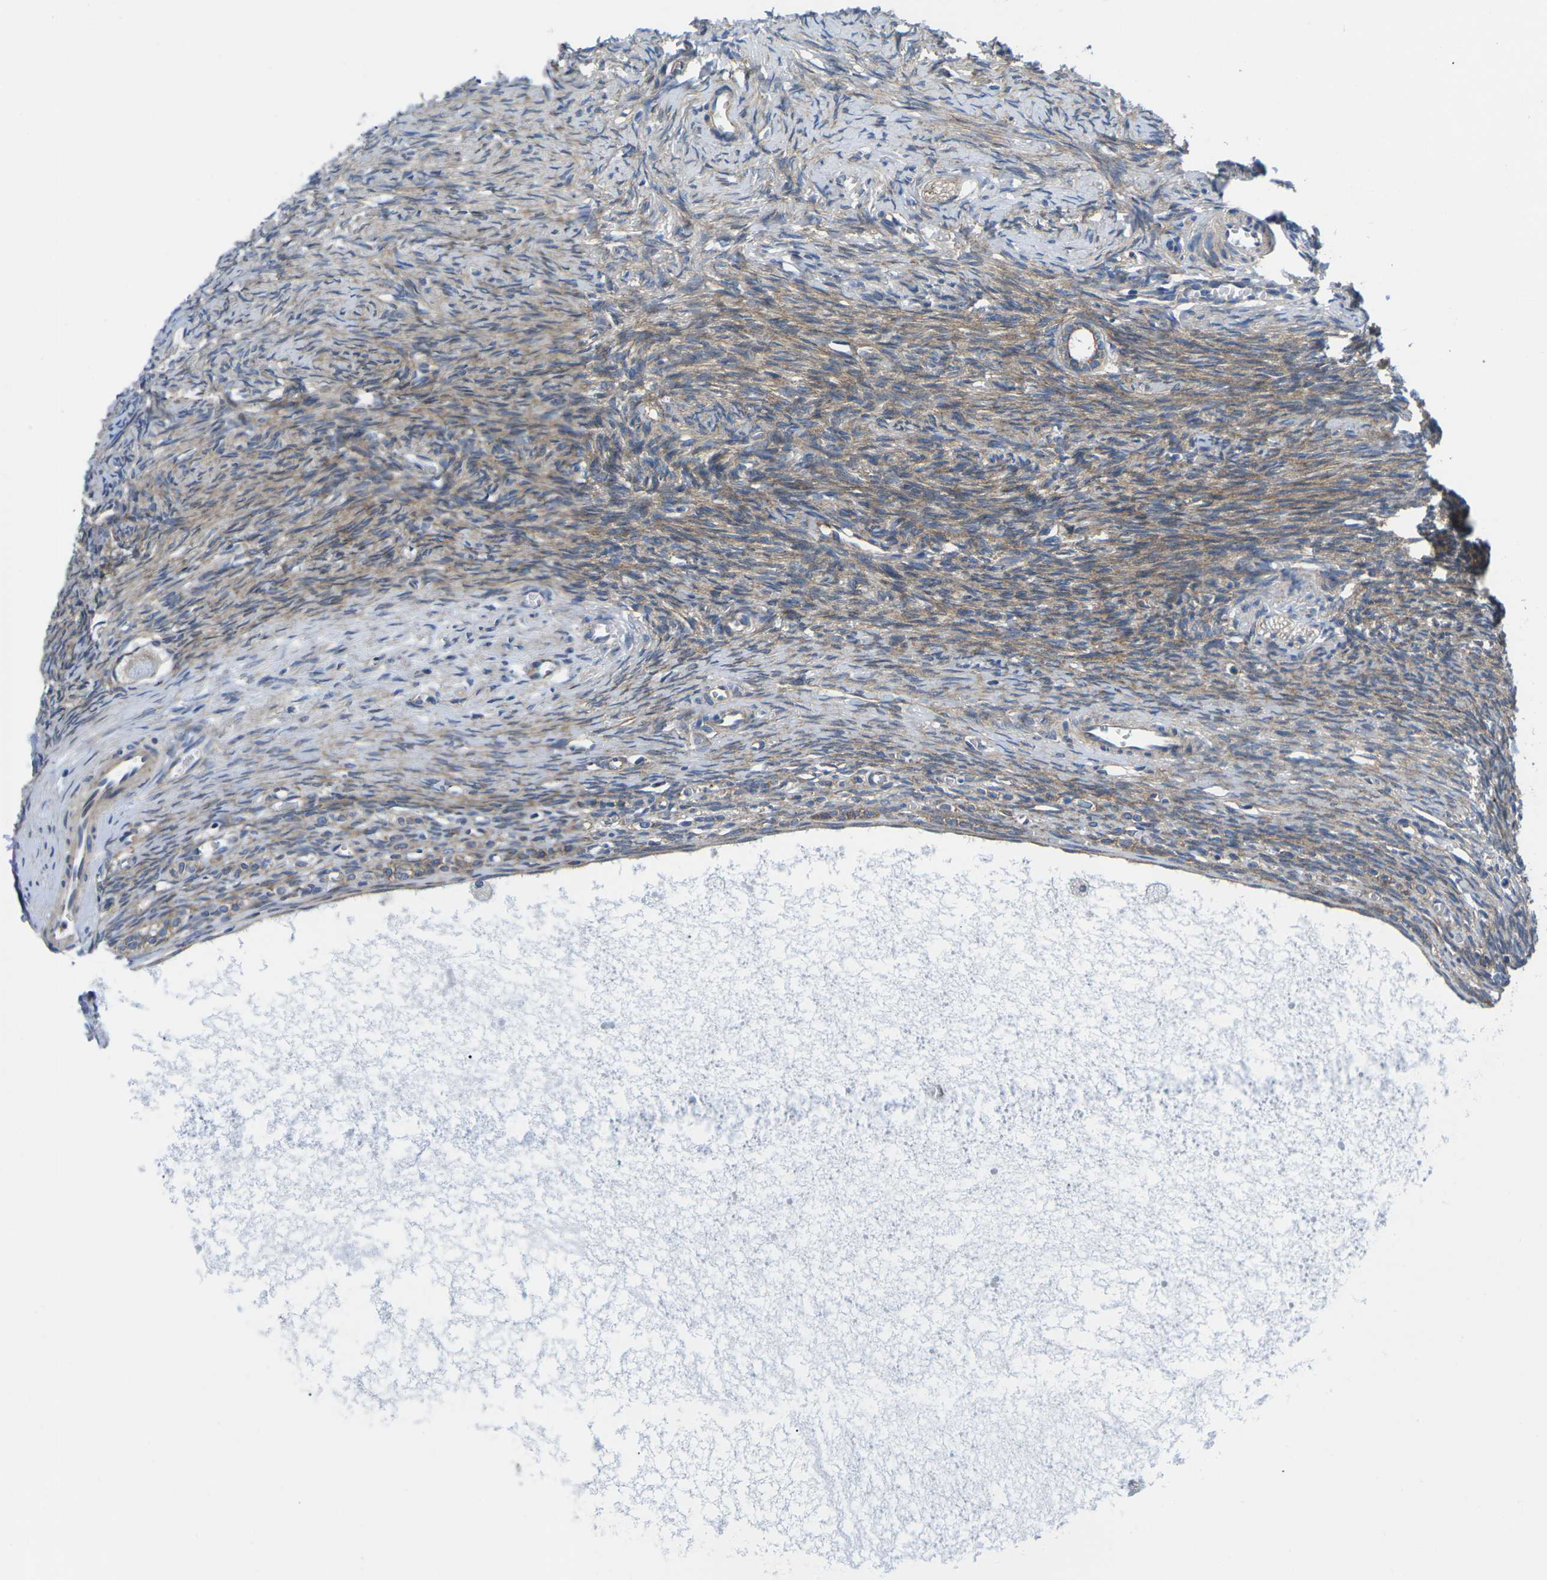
{"staining": {"intensity": "moderate", "quantity": "25%-75%", "location": "cytoplasmic/membranous"}, "tissue": "ovary", "cell_type": "Follicle cells", "image_type": "normal", "snomed": [{"axis": "morphology", "description": "Normal tissue, NOS"}, {"axis": "topography", "description": "Ovary"}], "caption": "Normal ovary reveals moderate cytoplasmic/membranous positivity in approximately 25%-75% of follicle cells.", "gene": "DLG1", "patient": {"sex": "female", "age": 27}}